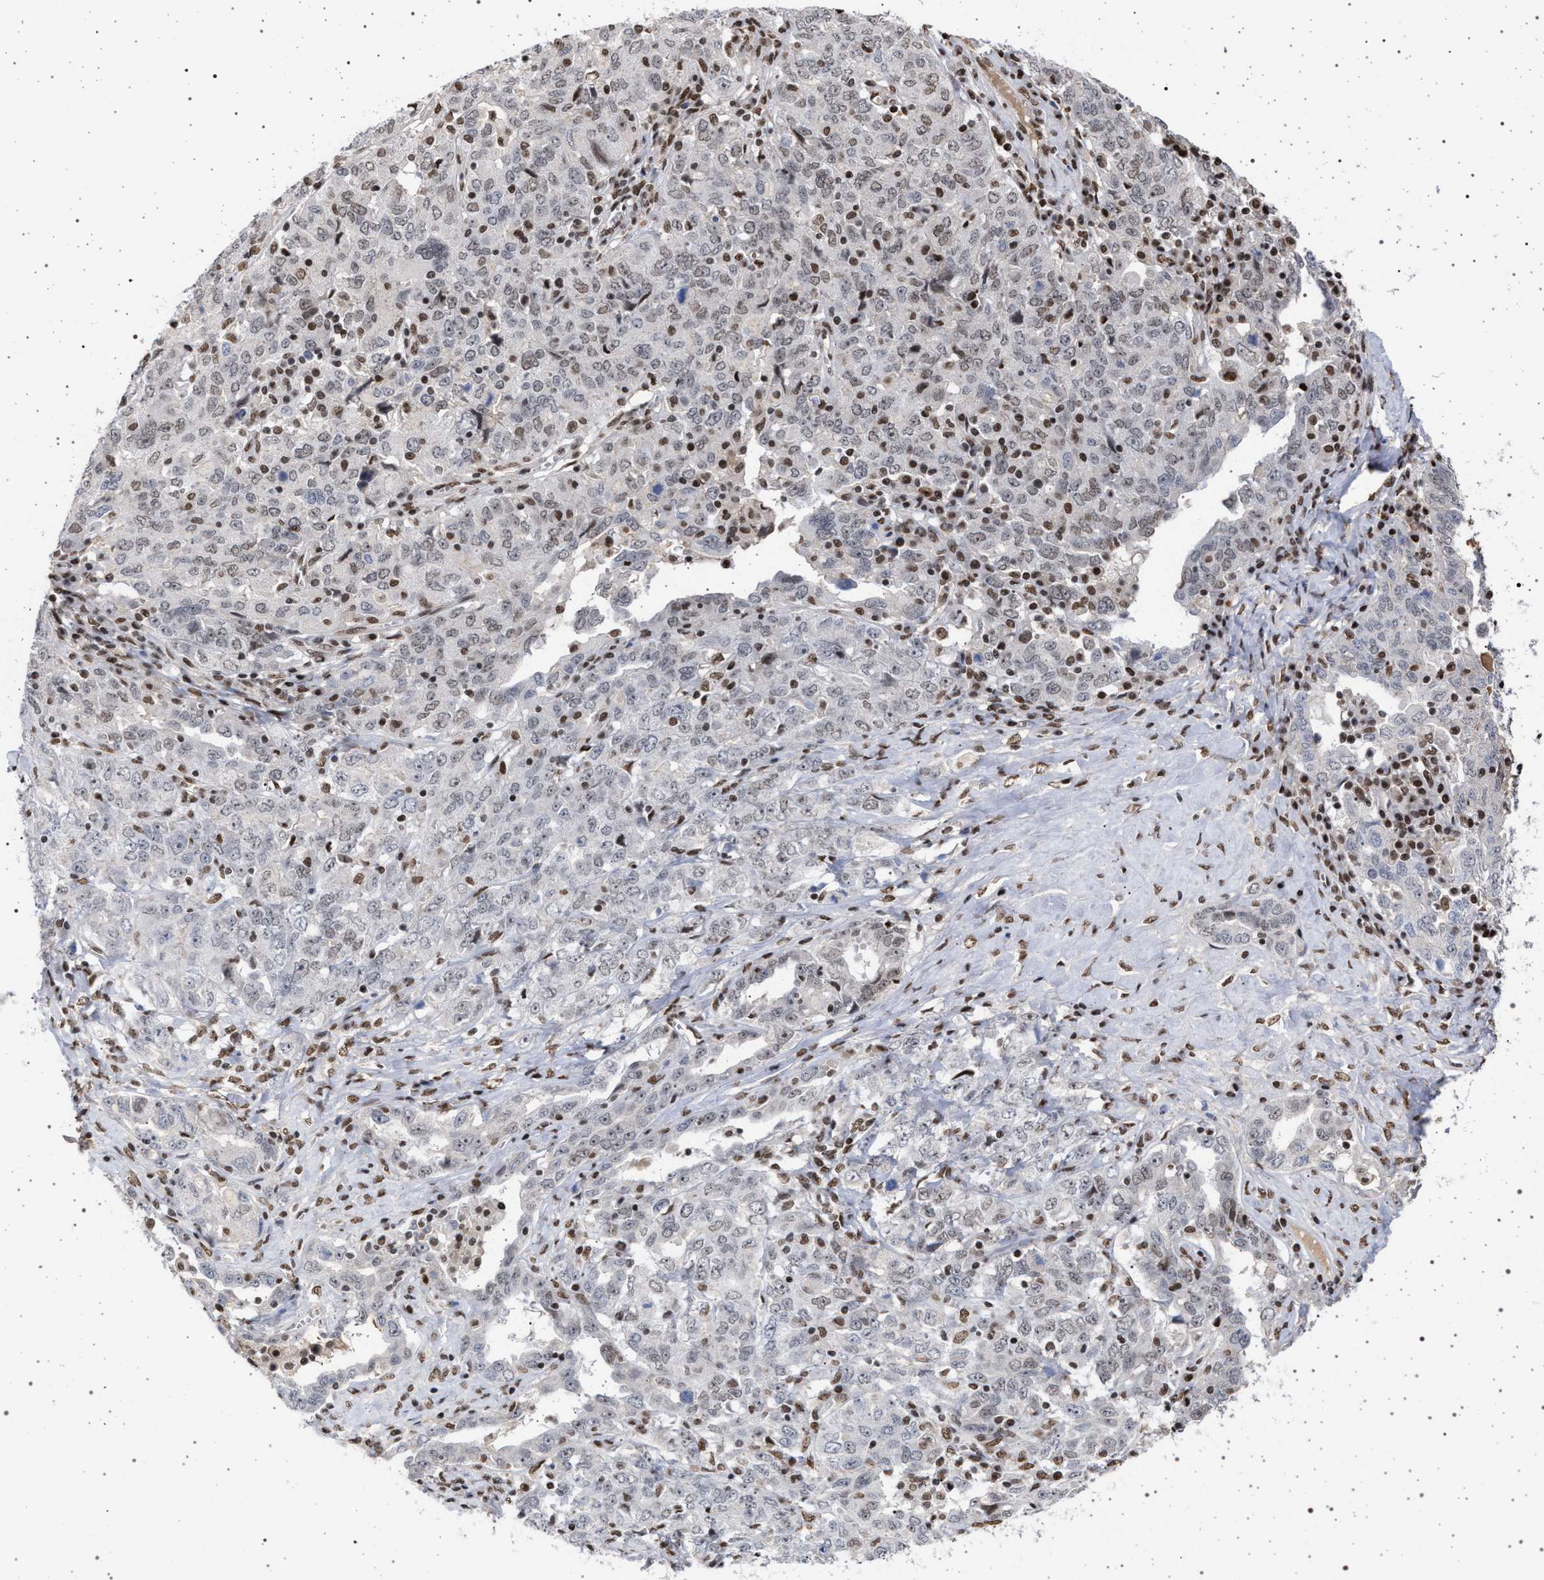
{"staining": {"intensity": "weak", "quantity": "<25%", "location": "nuclear"}, "tissue": "ovarian cancer", "cell_type": "Tumor cells", "image_type": "cancer", "snomed": [{"axis": "morphology", "description": "Carcinoma, endometroid"}, {"axis": "topography", "description": "Ovary"}], "caption": "Immunohistochemistry (IHC) photomicrograph of neoplastic tissue: human ovarian cancer stained with DAB (3,3'-diaminobenzidine) shows no significant protein positivity in tumor cells.", "gene": "PHF12", "patient": {"sex": "female", "age": 62}}